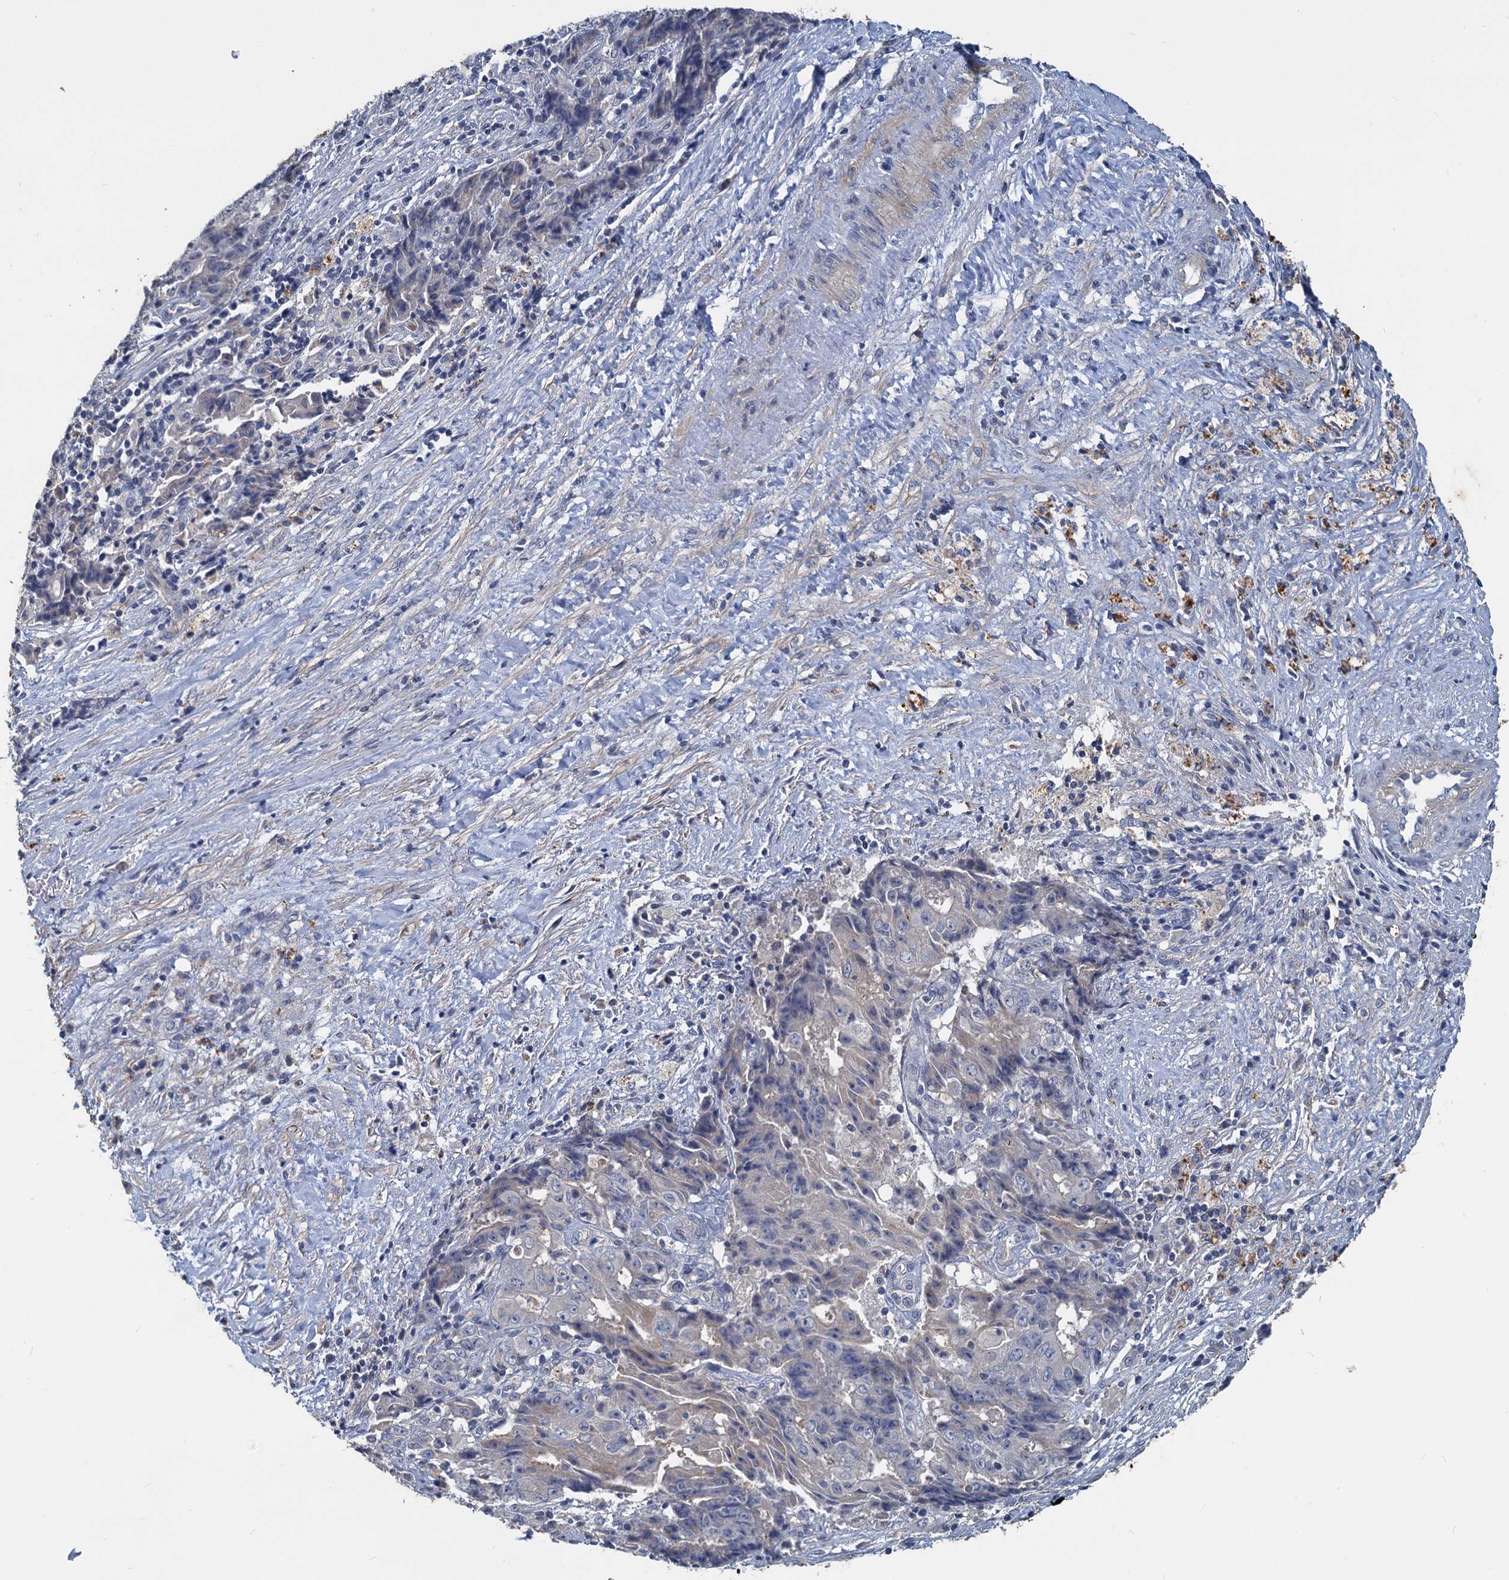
{"staining": {"intensity": "negative", "quantity": "none", "location": "none"}, "tissue": "ovarian cancer", "cell_type": "Tumor cells", "image_type": "cancer", "snomed": [{"axis": "morphology", "description": "Carcinoma, endometroid"}, {"axis": "topography", "description": "Ovary"}], "caption": "DAB (3,3'-diaminobenzidine) immunohistochemical staining of ovarian endometroid carcinoma demonstrates no significant staining in tumor cells.", "gene": "SLC2A7", "patient": {"sex": "female", "age": 42}}